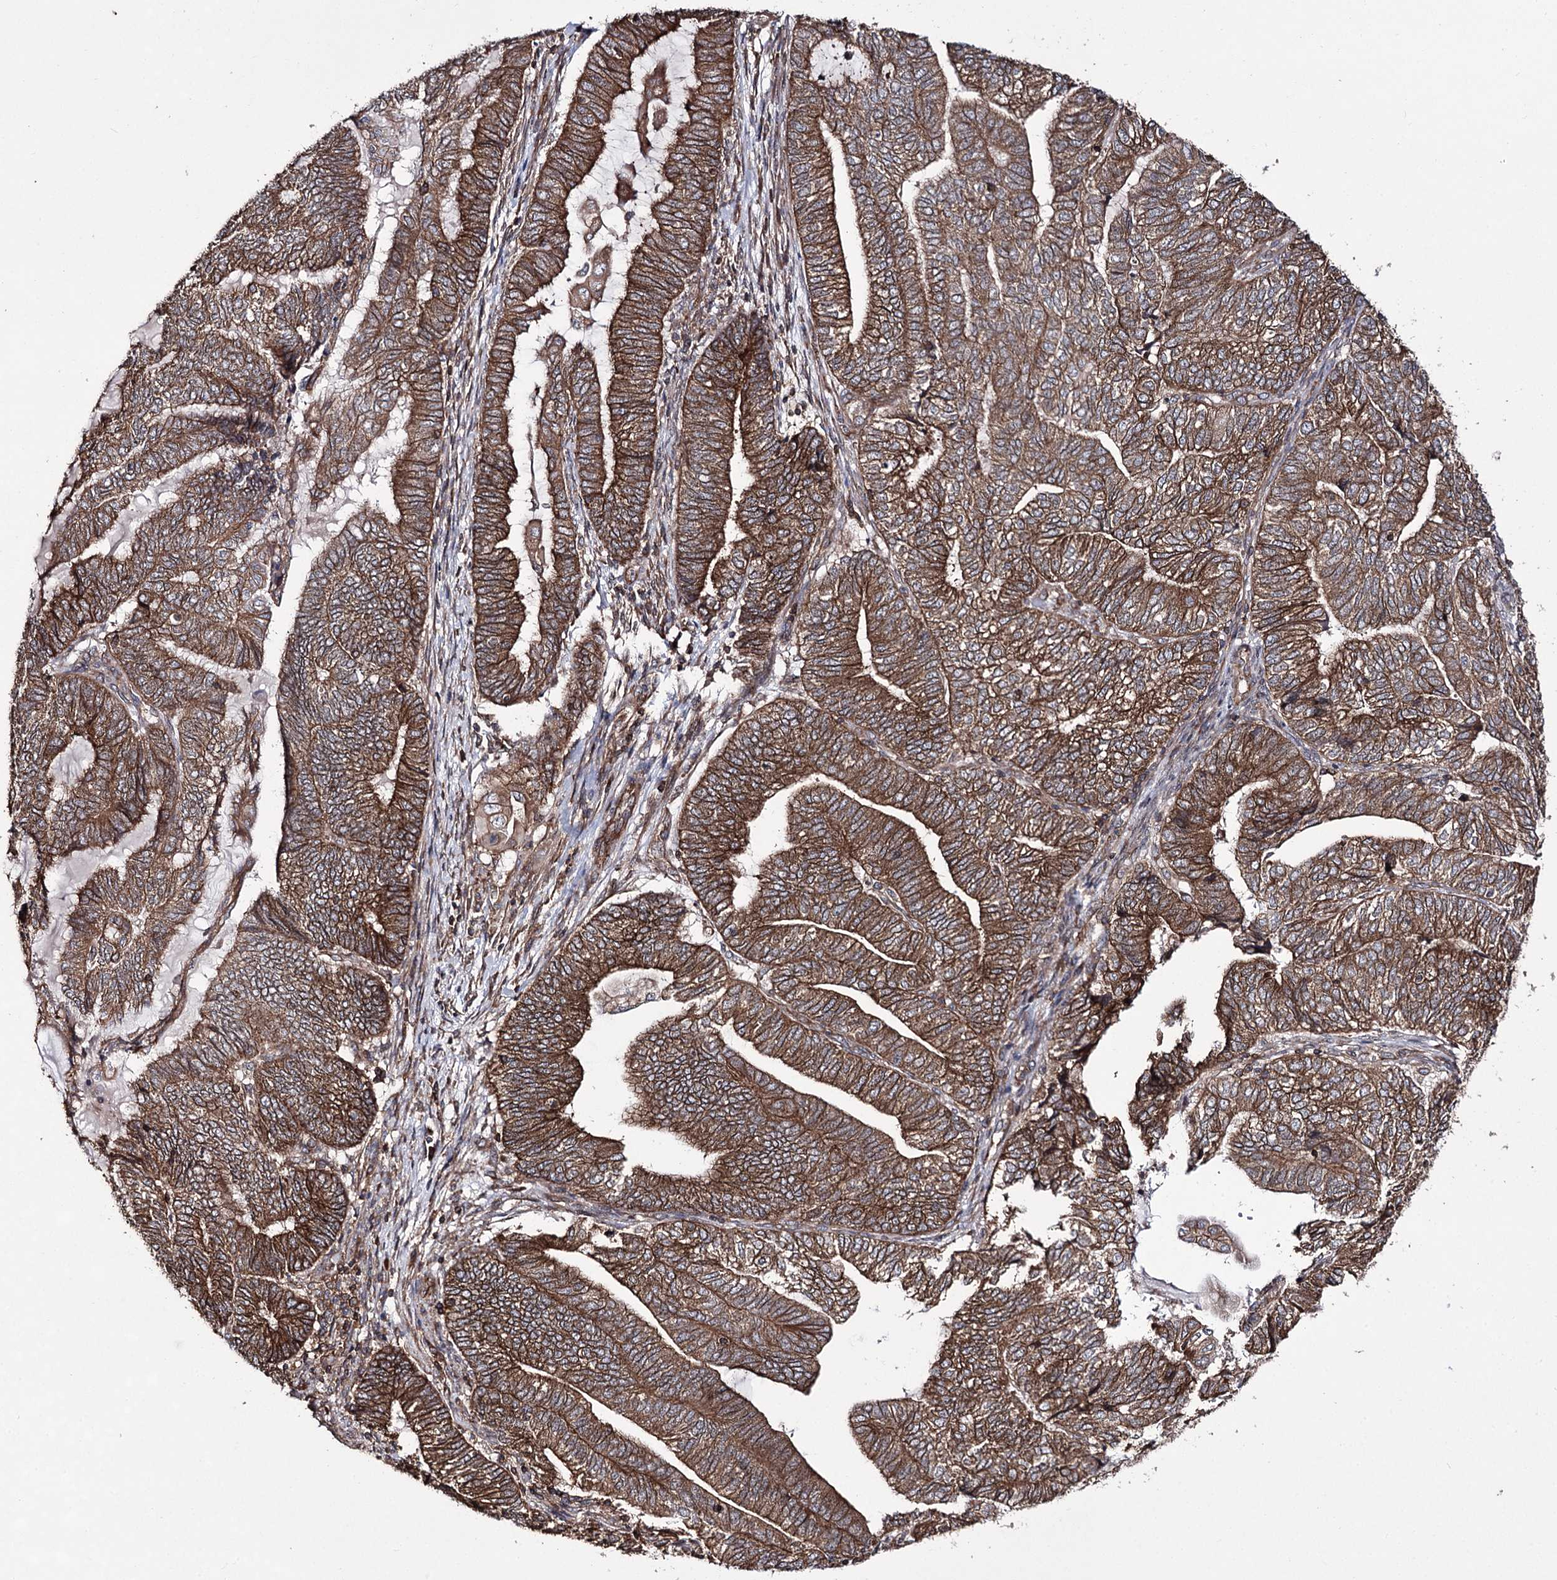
{"staining": {"intensity": "strong", "quantity": ">75%", "location": "cytoplasmic/membranous"}, "tissue": "endometrial cancer", "cell_type": "Tumor cells", "image_type": "cancer", "snomed": [{"axis": "morphology", "description": "Adenocarcinoma, NOS"}, {"axis": "topography", "description": "Uterus"}, {"axis": "topography", "description": "Endometrium"}], "caption": "DAB (3,3'-diaminobenzidine) immunohistochemical staining of endometrial cancer (adenocarcinoma) reveals strong cytoplasmic/membranous protein expression in about >75% of tumor cells. (brown staining indicates protein expression, while blue staining denotes nuclei).", "gene": "DHX29", "patient": {"sex": "female", "age": 70}}